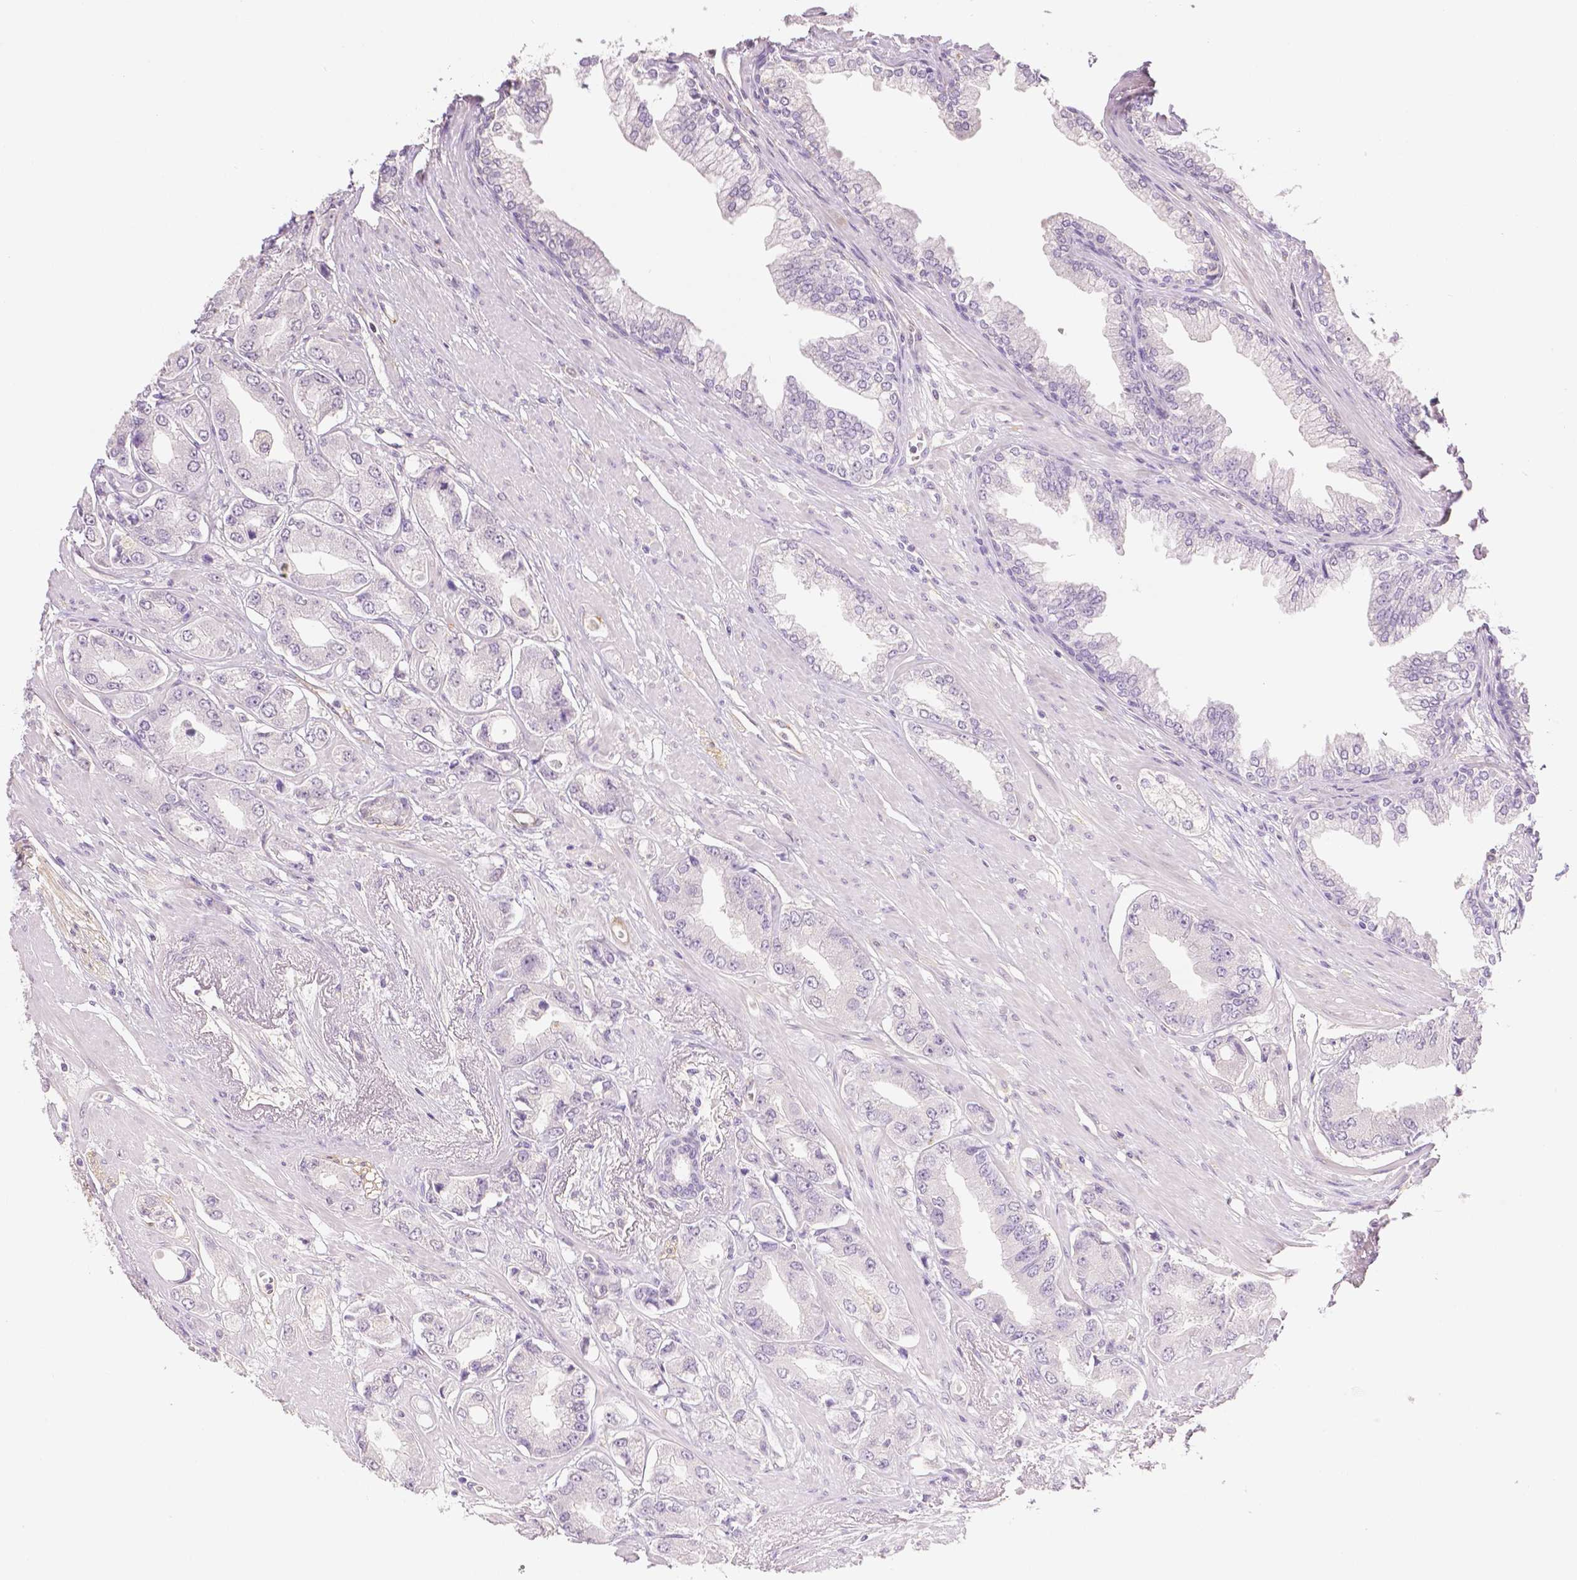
{"staining": {"intensity": "negative", "quantity": "none", "location": "none"}, "tissue": "prostate cancer", "cell_type": "Tumor cells", "image_type": "cancer", "snomed": [{"axis": "morphology", "description": "Adenocarcinoma, Low grade"}, {"axis": "topography", "description": "Prostate"}], "caption": "The micrograph demonstrates no staining of tumor cells in adenocarcinoma (low-grade) (prostate).", "gene": "THY1", "patient": {"sex": "male", "age": 60}}